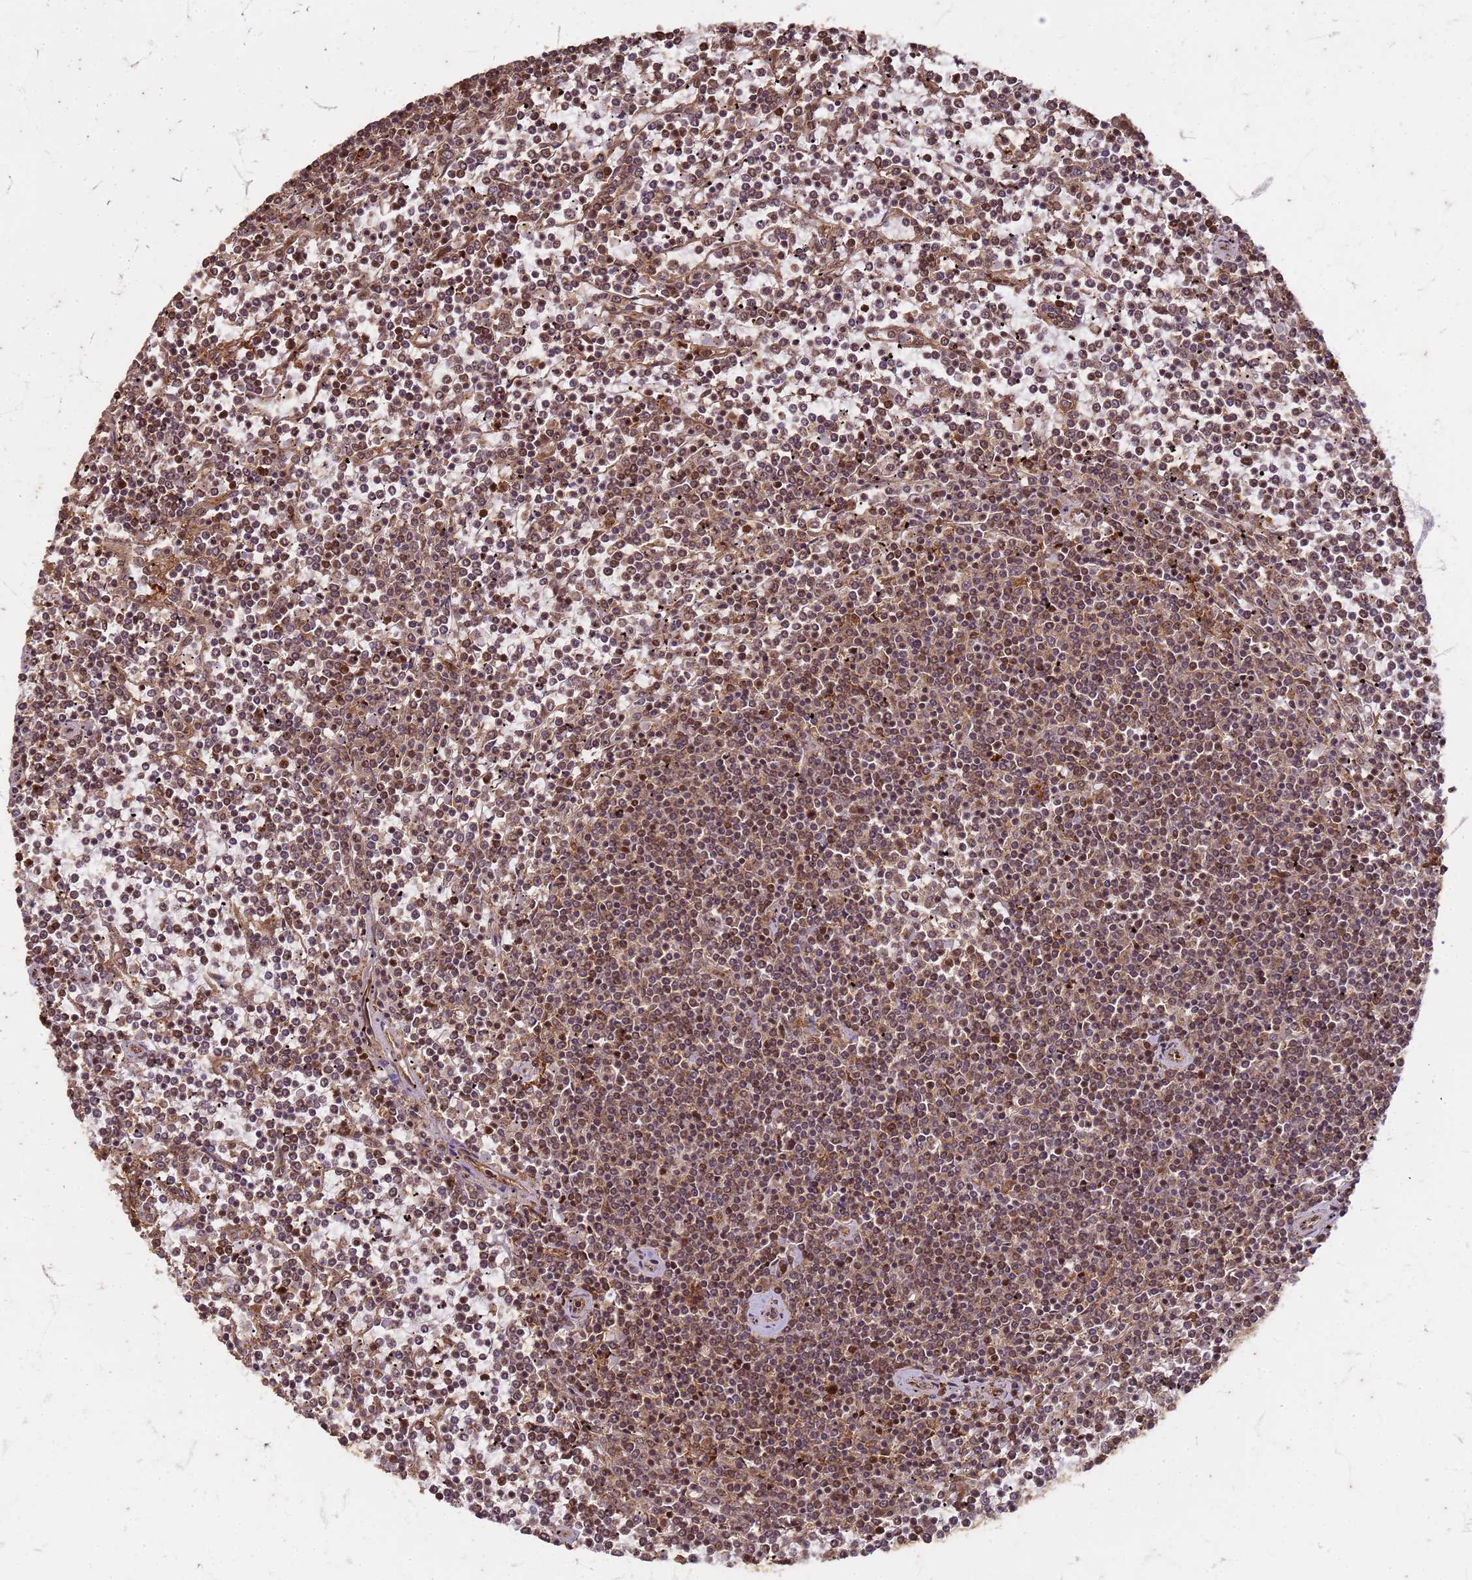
{"staining": {"intensity": "moderate", "quantity": "25%-75%", "location": "cytoplasmic/membranous,nuclear"}, "tissue": "lymphoma", "cell_type": "Tumor cells", "image_type": "cancer", "snomed": [{"axis": "morphology", "description": "Malignant lymphoma, non-Hodgkin's type, Low grade"}, {"axis": "topography", "description": "Spleen"}], "caption": "Lymphoma tissue shows moderate cytoplasmic/membranous and nuclear positivity in approximately 25%-75% of tumor cells", "gene": "KIF26A", "patient": {"sex": "female", "age": 19}}